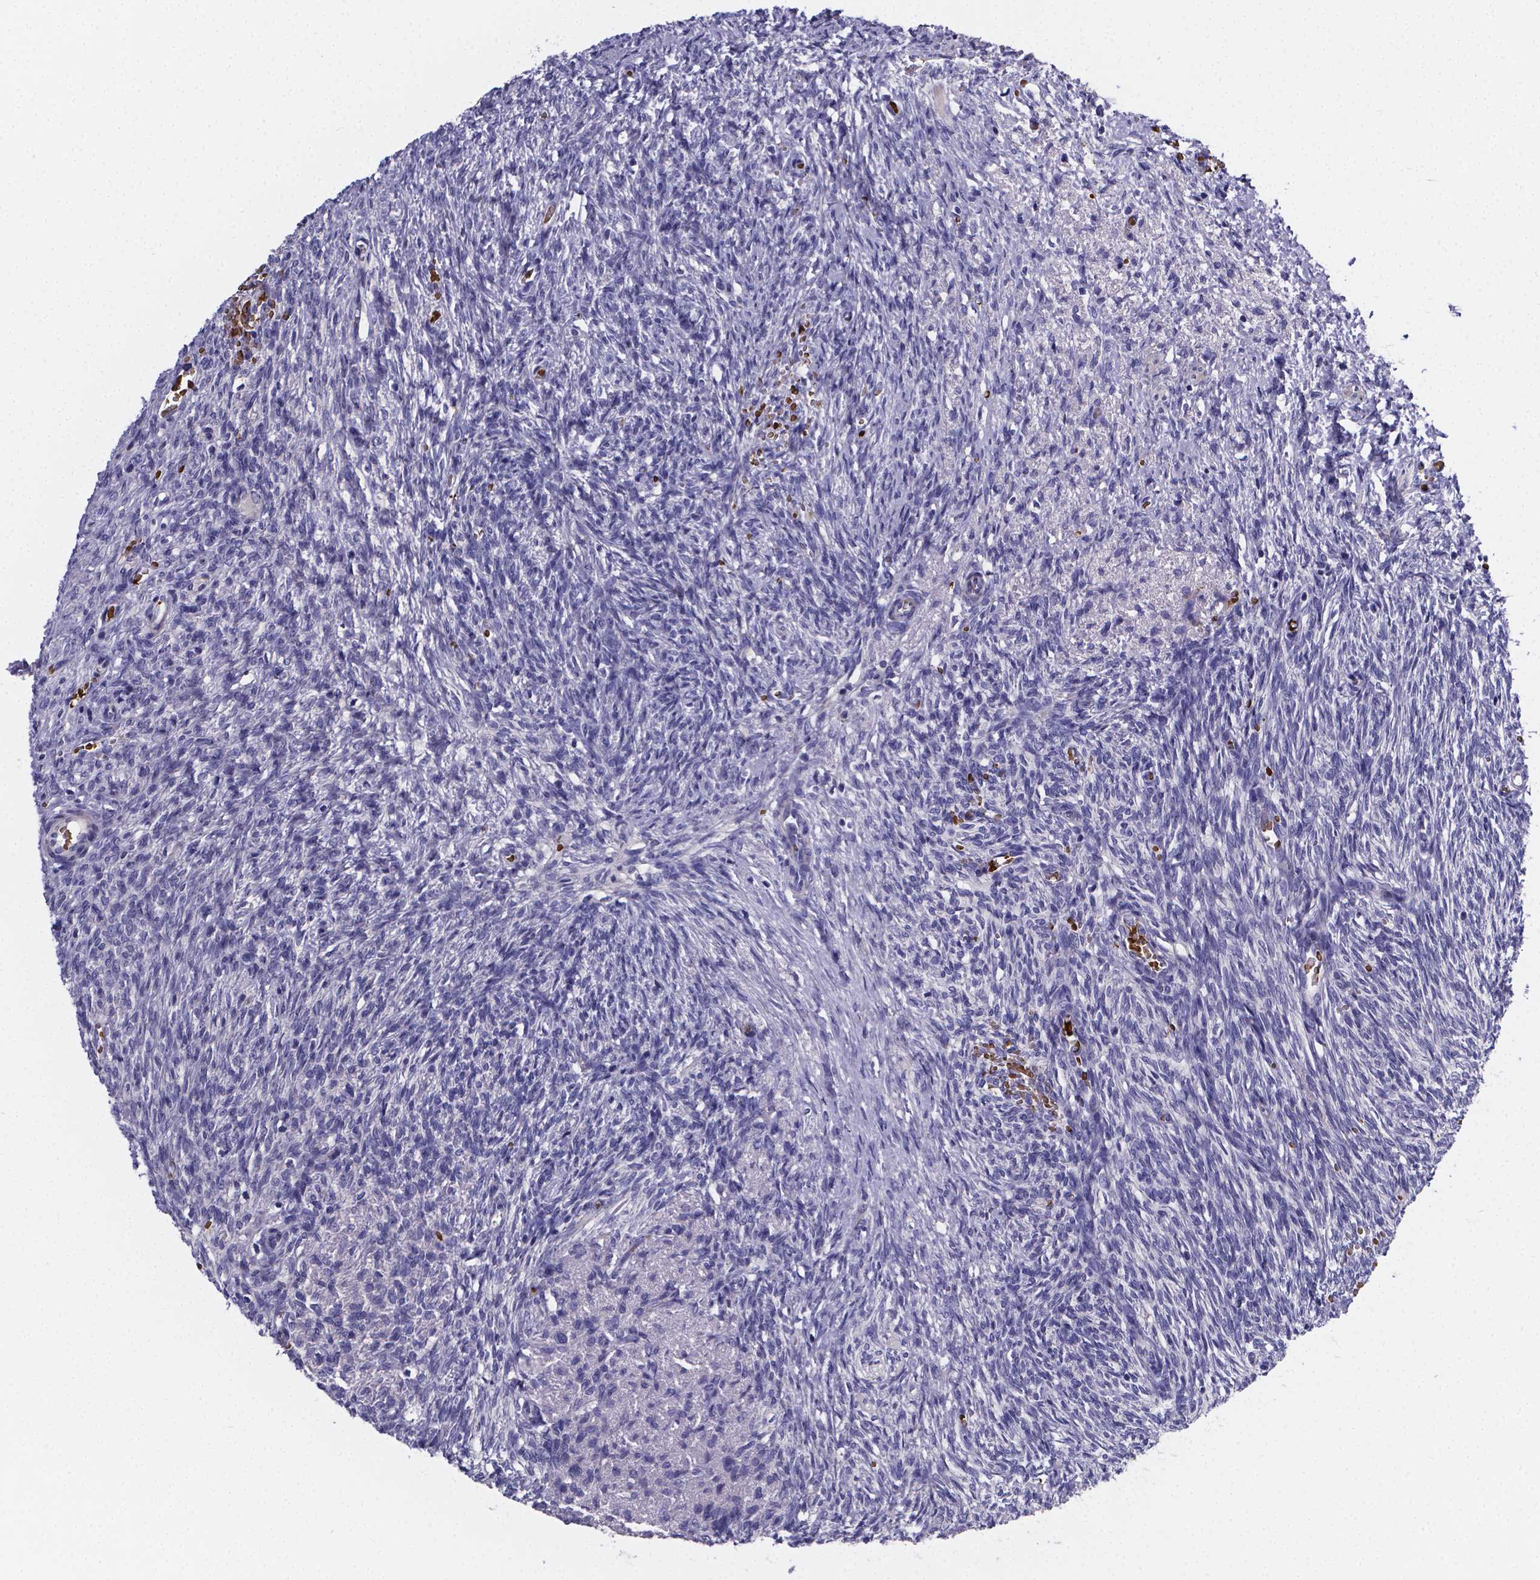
{"staining": {"intensity": "negative", "quantity": "none", "location": "none"}, "tissue": "ovary", "cell_type": "Follicle cells", "image_type": "normal", "snomed": [{"axis": "morphology", "description": "Normal tissue, NOS"}, {"axis": "topography", "description": "Ovary"}], "caption": "IHC of normal human ovary demonstrates no positivity in follicle cells.", "gene": "GABRA3", "patient": {"sex": "female", "age": 46}}